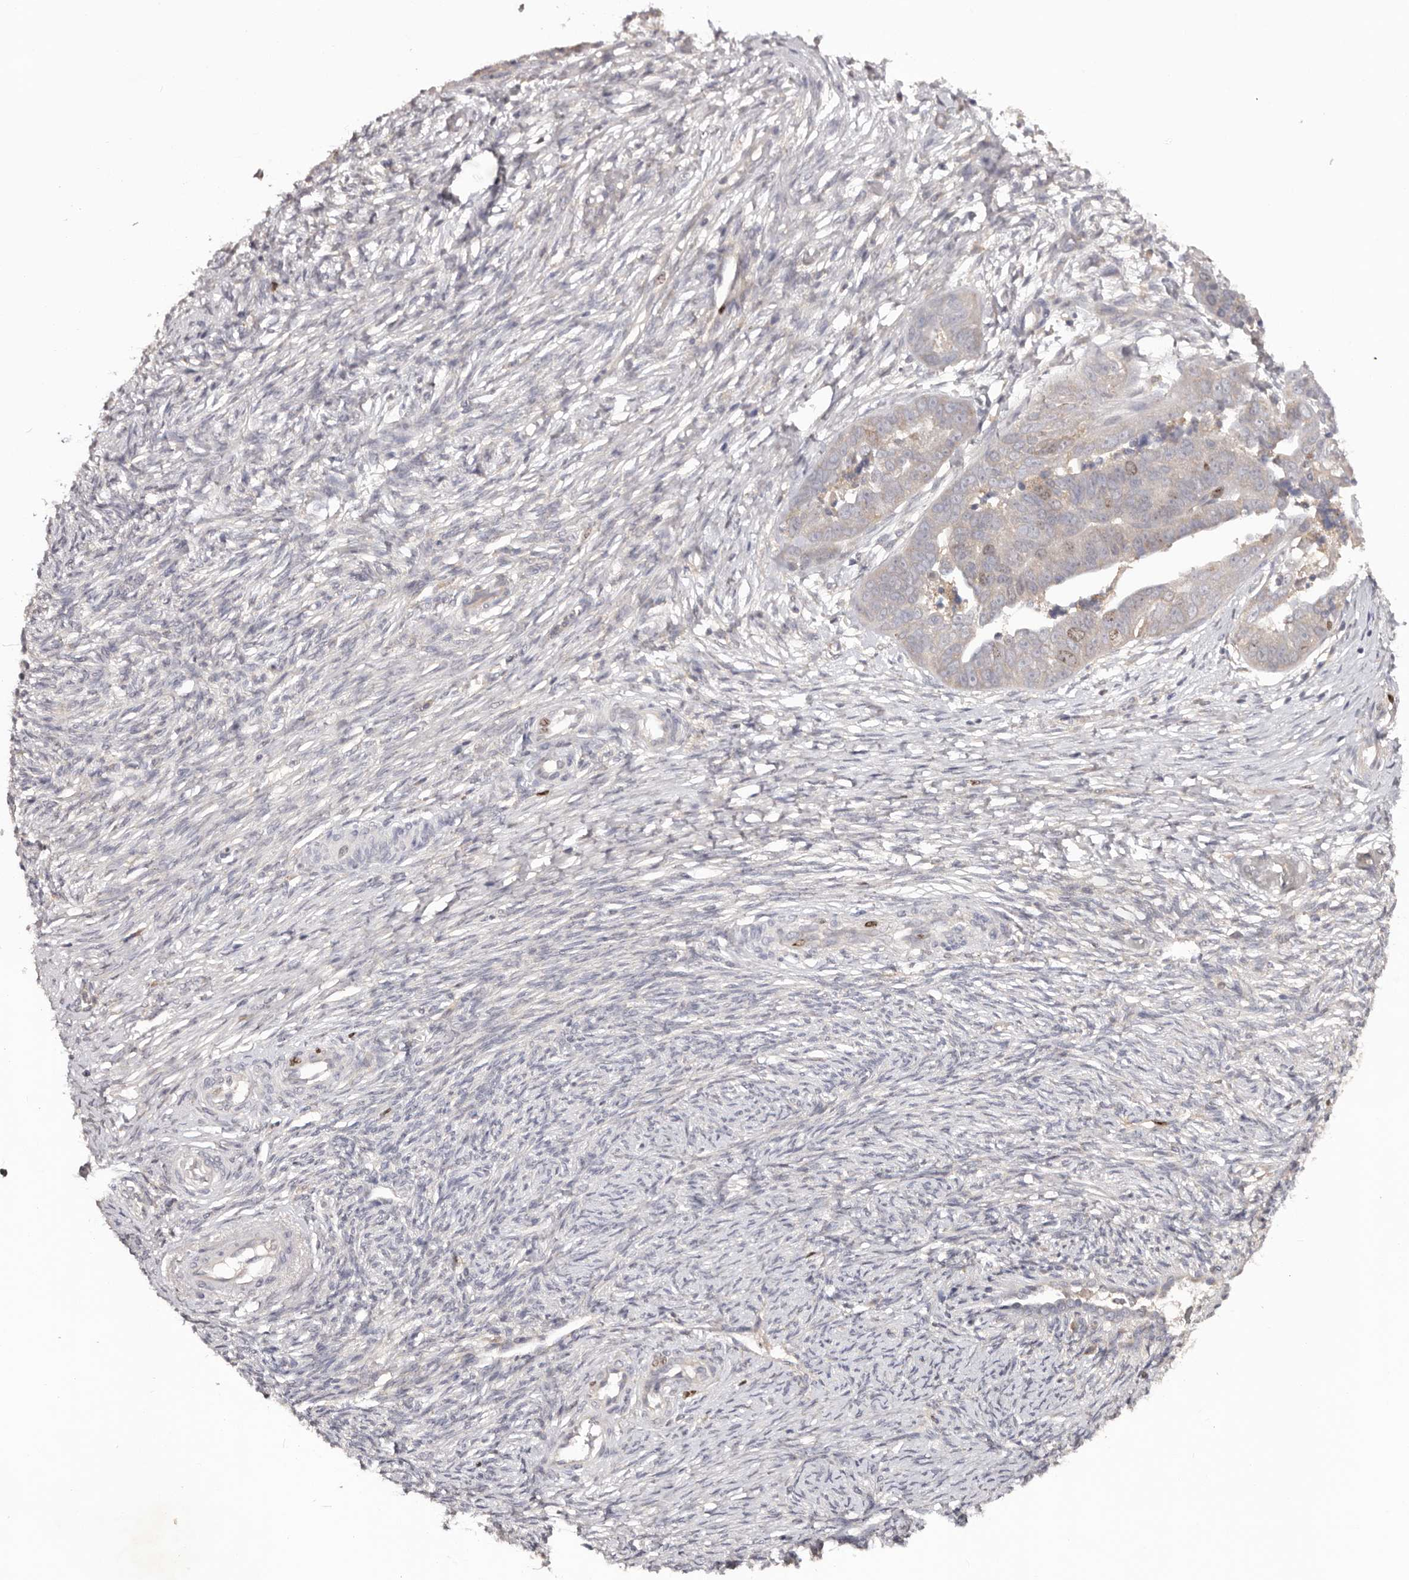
{"staining": {"intensity": "moderate", "quantity": "<25%", "location": "nuclear"}, "tissue": "ovarian cancer", "cell_type": "Tumor cells", "image_type": "cancer", "snomed": [{"axis": "morphology", "description": "Cystadenocarcinoma, serous, NOS"}, {"axis": "topography", "description": "Ovary"}], "caption": "Protein staining of ovarian serous cystadenocarcinoma tissue demonstrates moderate nuclear positivity in about <25% of tumor cells.", "gene": "CCDC190", "patient": {"sex": "female", "age": 44}}